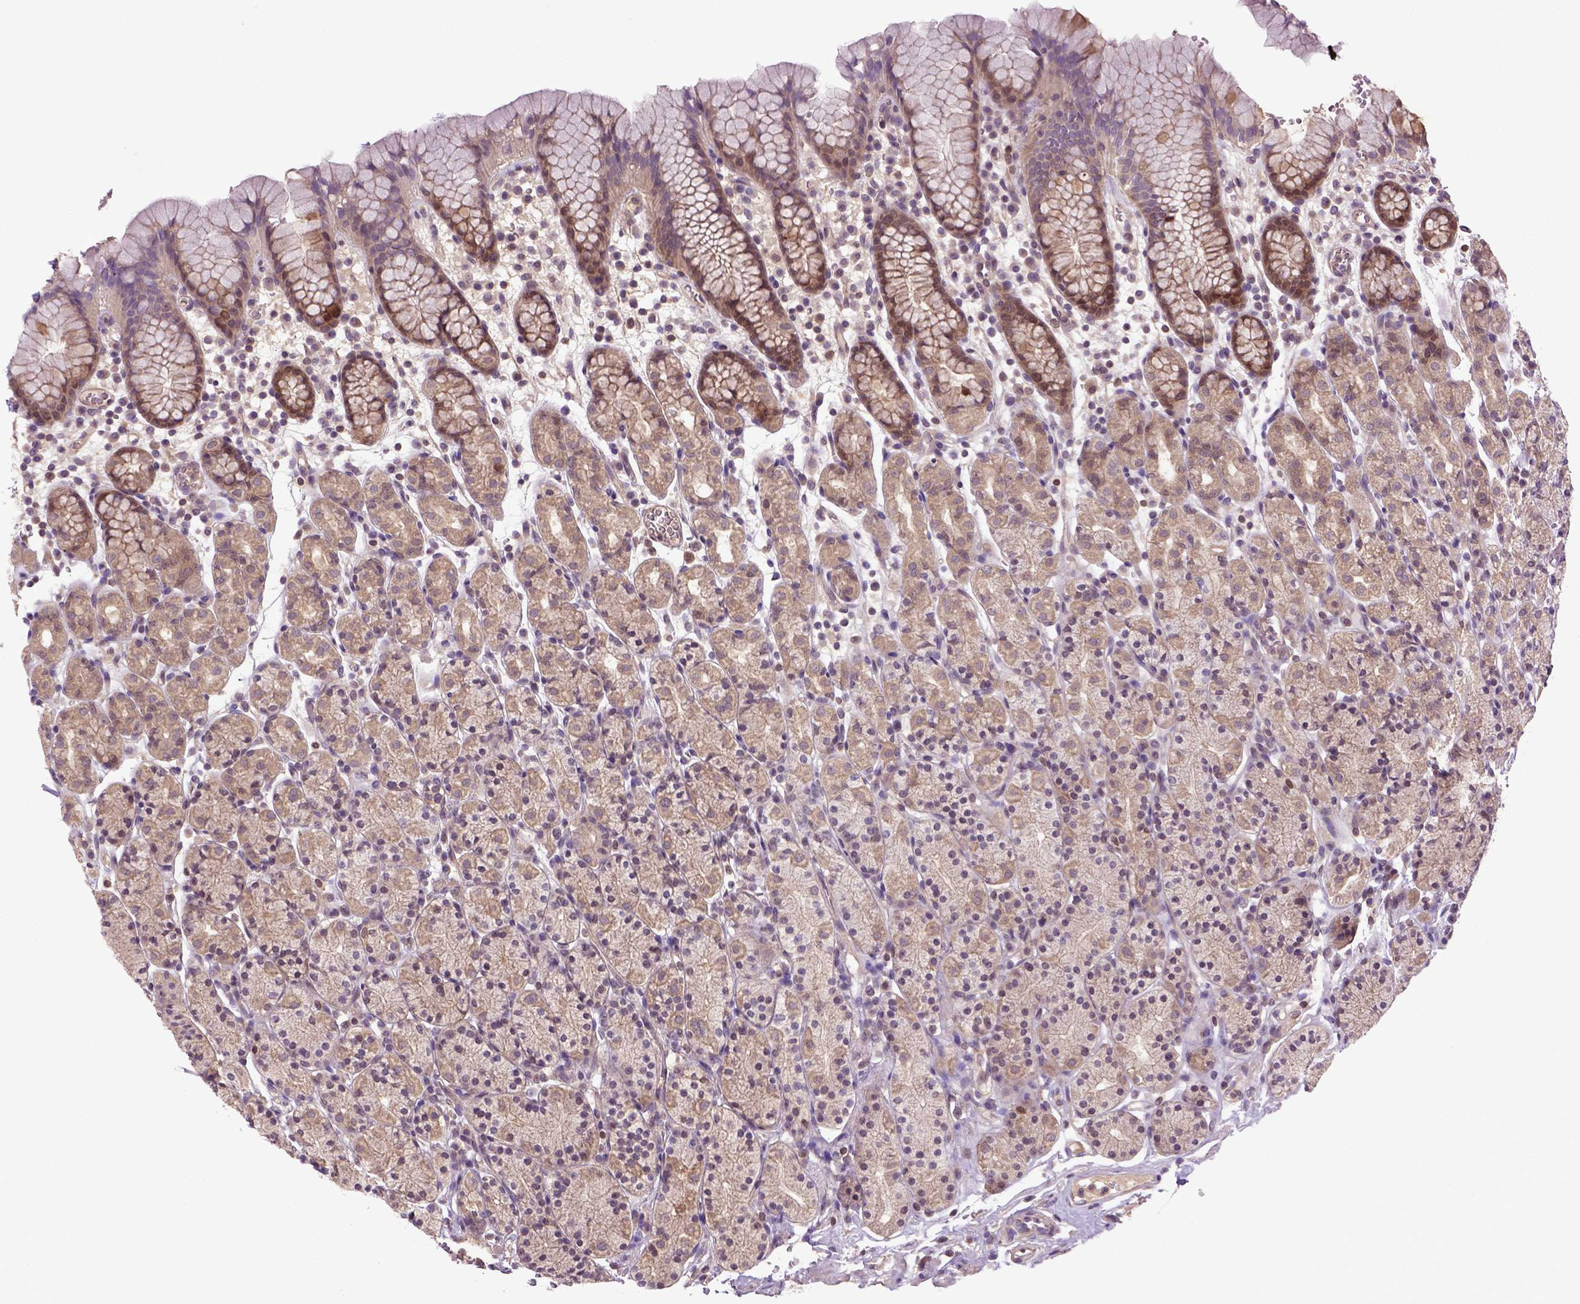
{"staining": {"intensity": "moderate", "quantity": "<25%", "location": "cytoplasmic/membranous"}, "tissue": "stomach", "cell_type": "Glandular cells", "image_type": "normal", "snomed": [{"axis": "morphology", "description": "Normal tissue, NOS"}, {"axis": "topography", "description": "Stomach, upper"}, {"axis": "topography", "description": "Stomach"}], "caption": "This image displays immunohistochemistry staining of normal stomach, with low moderate cytoplasmic/membranous positivity in approximately <25% of glandular cells.", "gene": "HSPBP1", "patient": {"sex": "male", "age": 62}}